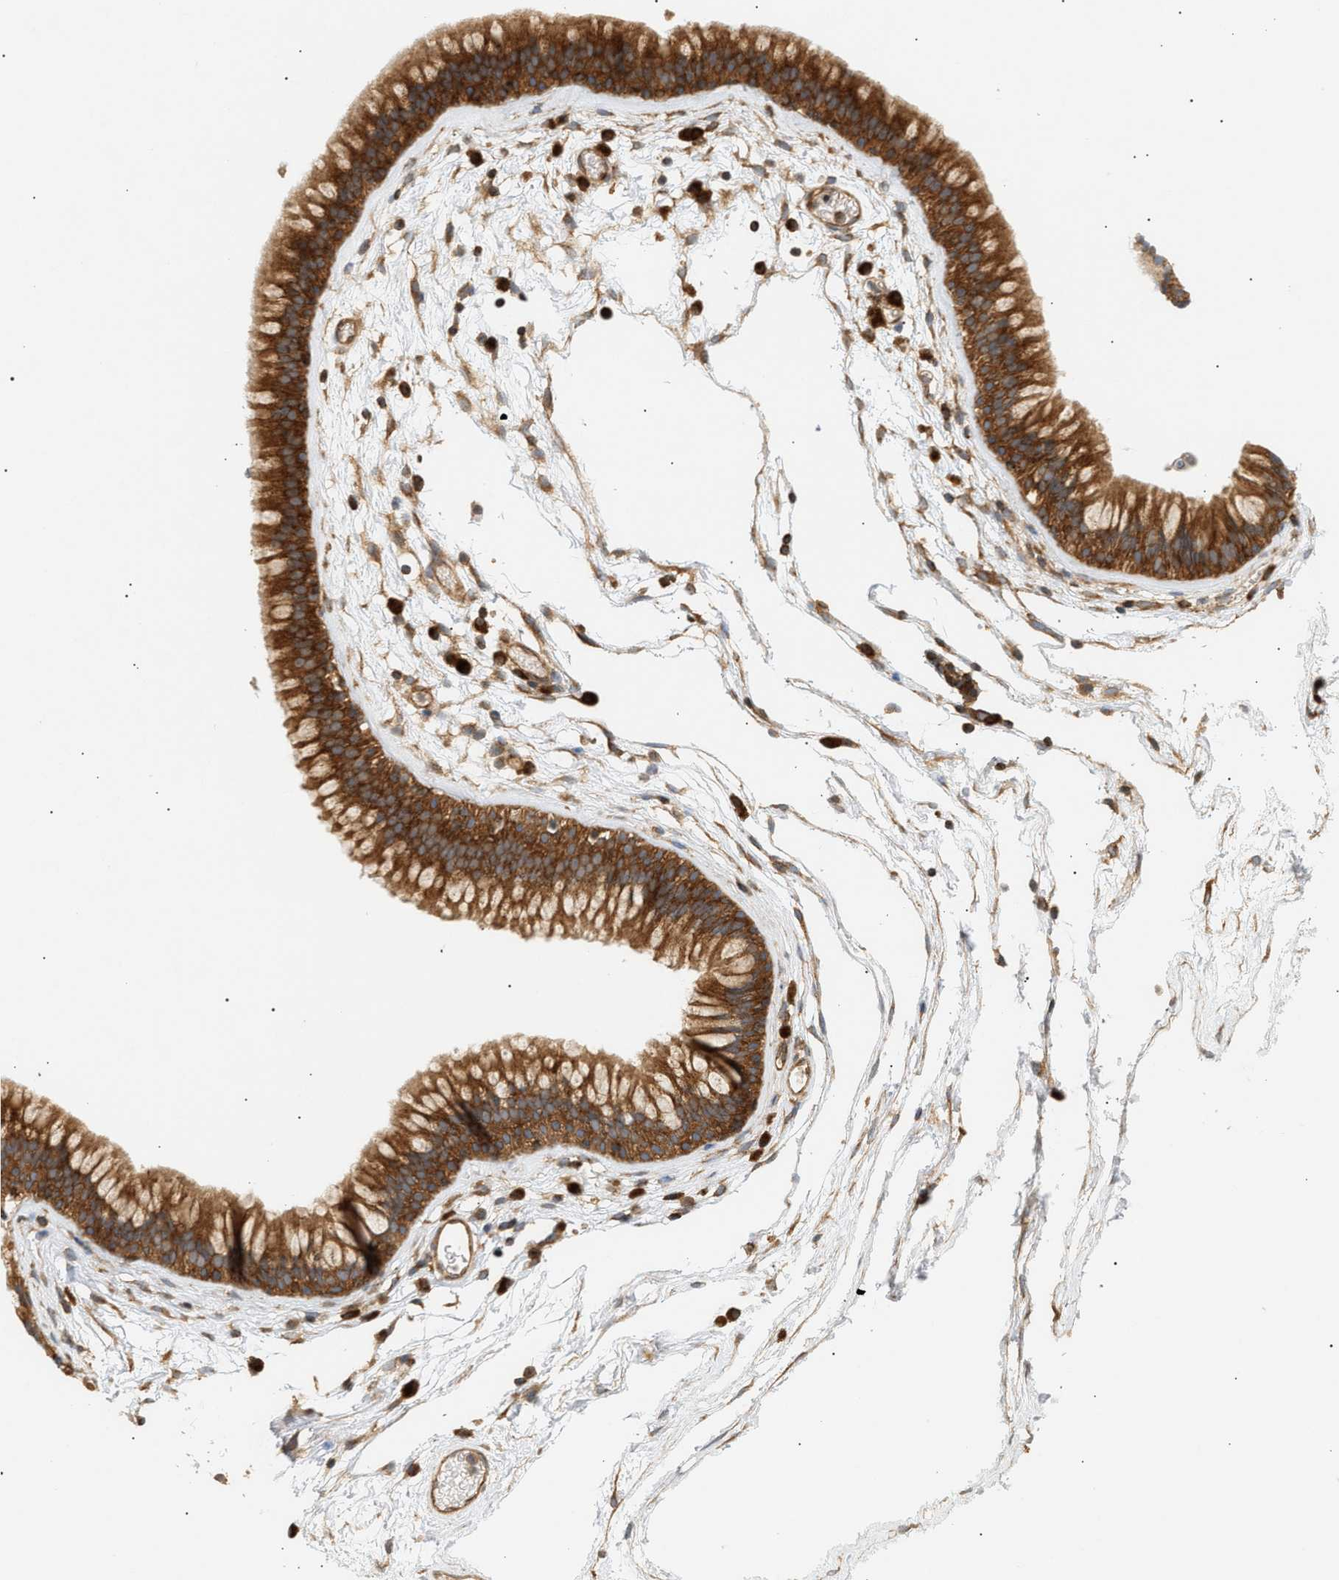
{"staining": {"intensity": "strong", "quantity": ">75%", "location": "cytoplasmic/membranous"}, "tissue": "nasopharynx", "cell_type": "Respiratory epithelial cells", "image_type": "normal", "snomed": [{"axis": "morphology", "description": "Normal tissue, NOS"}, {"axis": "morphology", "description": "Inflammation, NOS"}, {"axis": "topography", "description": "Nasopharynx"}], "caption": "Immunohistochemistry of benign nasopharynx reveals high levels of strong cytoplasmic/membranous positivity in about >75% of respiratory epithelial cells.", "gene": "SHC1", "patient": {"sex": "male", "age": 48}}